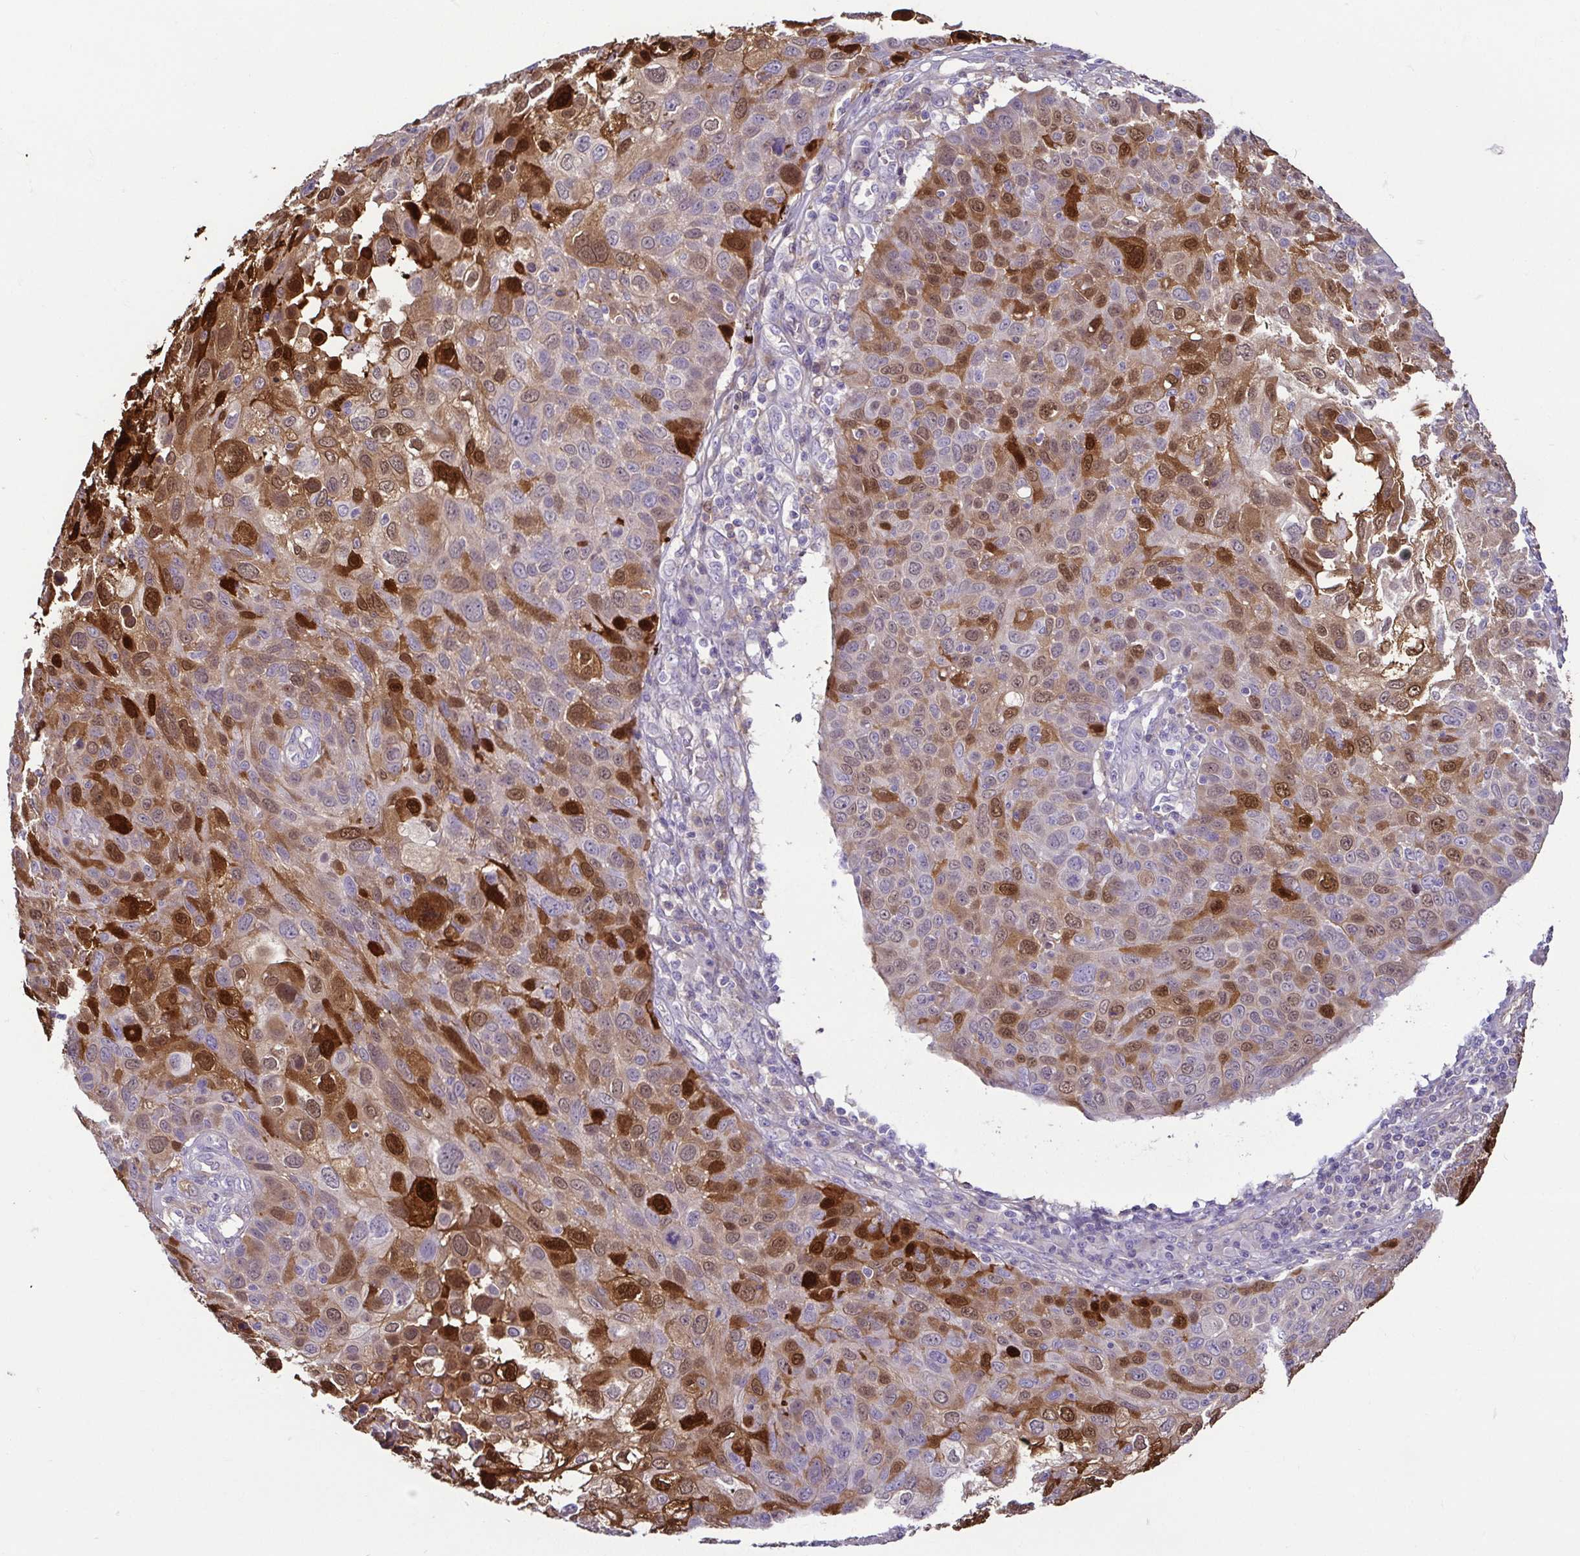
{"staining": {"intensity": "strong", "quantity": "25%-75%", "location": "cytoplasmic/membranous,nuclear"}, "tissue": "skin cancer", "cell_type": "Tumor cells", "image_type": "cancer", "snomed": [{"axis": "morphology", "description": "Squamous cell carcinoma, NOS"}, {"axis": "topography", "description": "Skin"}], "caption": "The histopathology image displays immunohistochemical staining of skin squamous cell carcinoma. There is strong cytoplasmic/membranous and nuclear expression is seen in approximately 25%-75% of tumor cells. Immunohistochemistry stains the protein of interest in brown and the nuclei are stained blue.", "gene": "CASP14", "patient": {"sex": "male", "age": 87}}